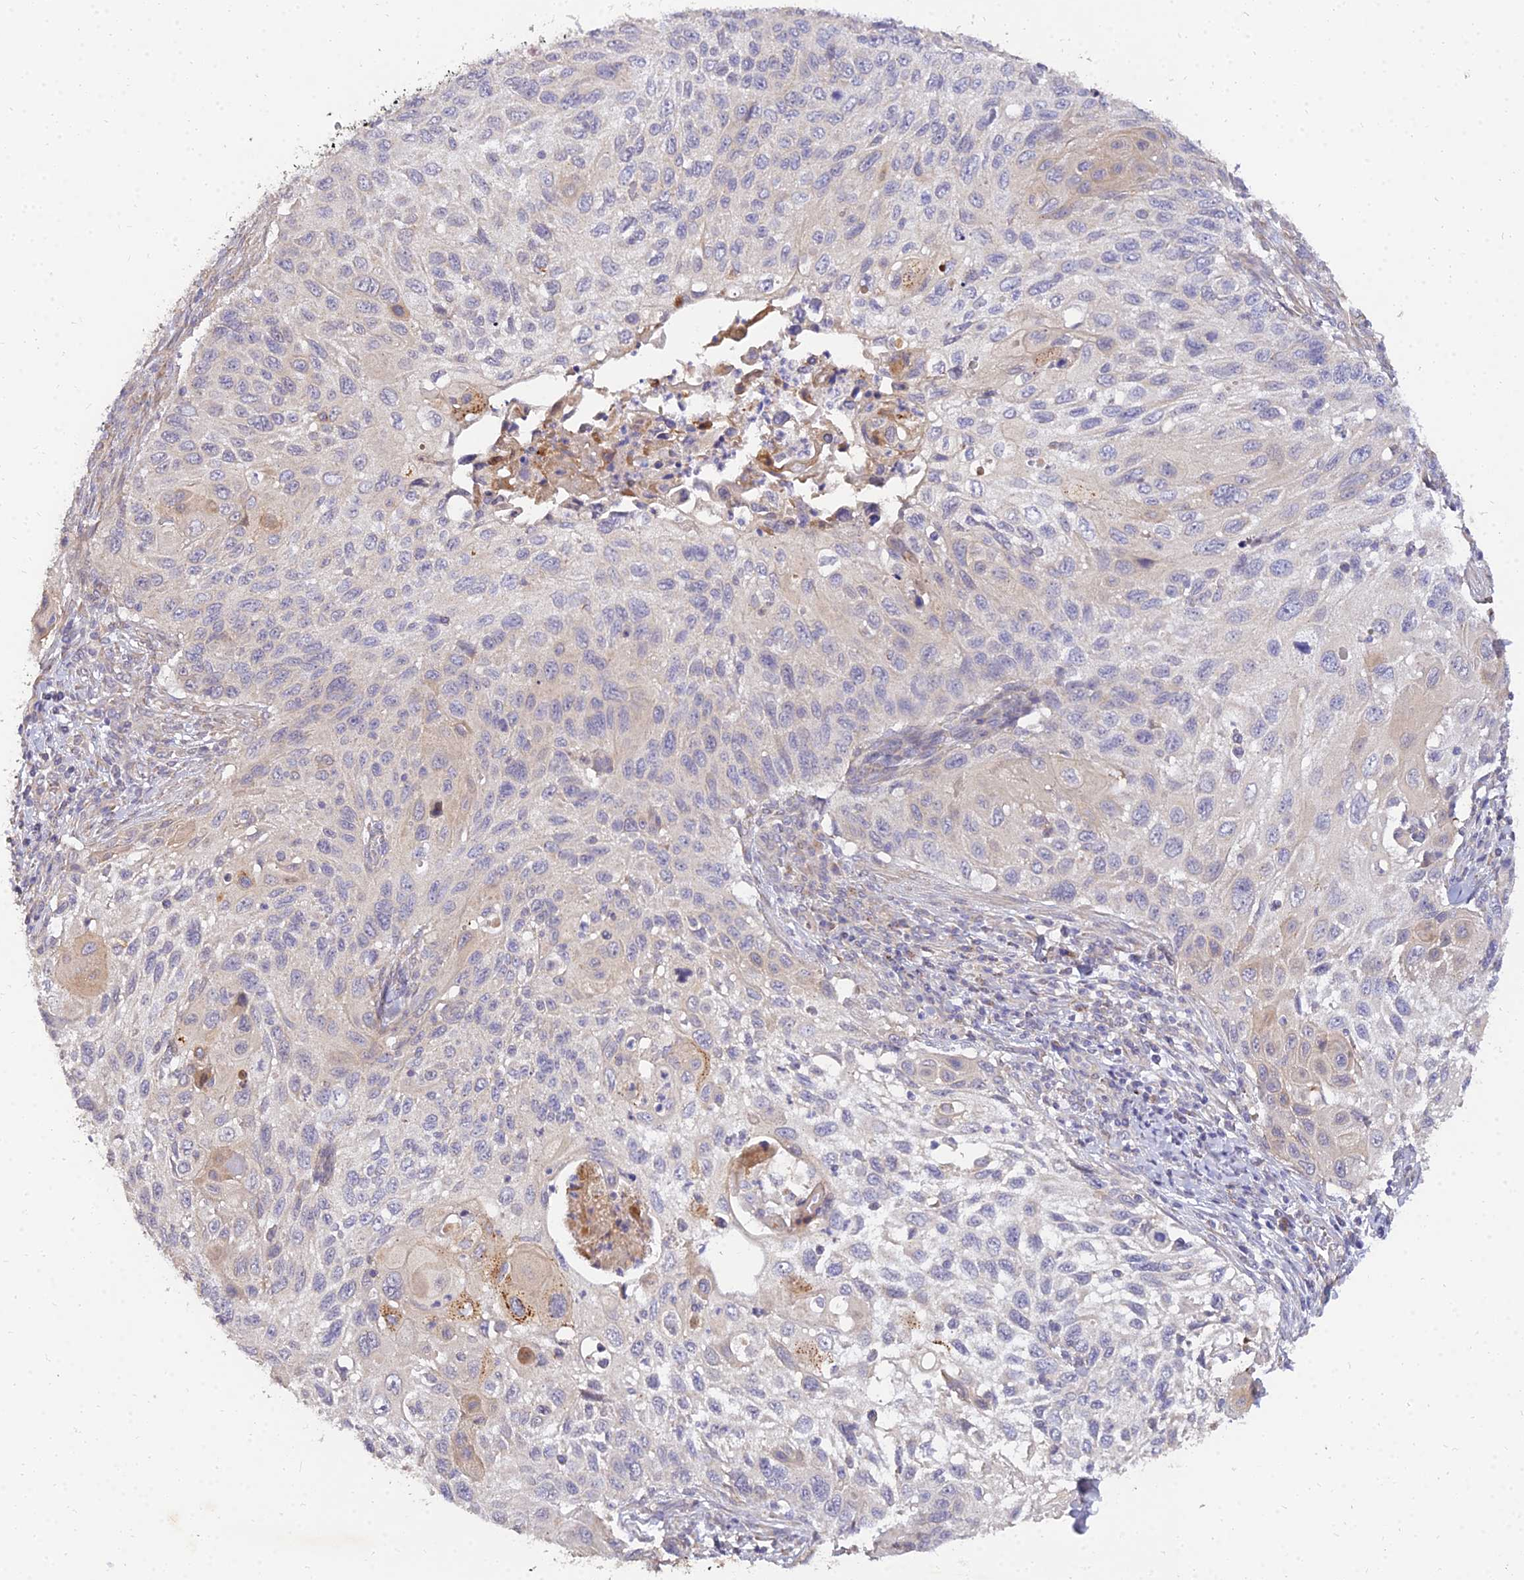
{"staining": {"intensity": "weak", "quantity": "<25%", "location": "cytoplasmic/membranous"}, "tissue": "cervical cancer", "cell_type": "Tumor cells", "image_type": "cancer", "snomed": [{"axis": "morphology", "description": "Squamous cell carcinoma, NOS"}, {"axis": "topography", "description": "Cervix"}], "caption": "IHC micrograph of cervical cancer stained for a protein (brown), which shows no positivity in tumor cells. The staining is performed using DAB (3,3'-diaminobenzidine) brown chromogen with nuclei counter-stained in using hematoxylin.", "gene": "ARL8B", "patient": {"sex": "female", "age": 70}}